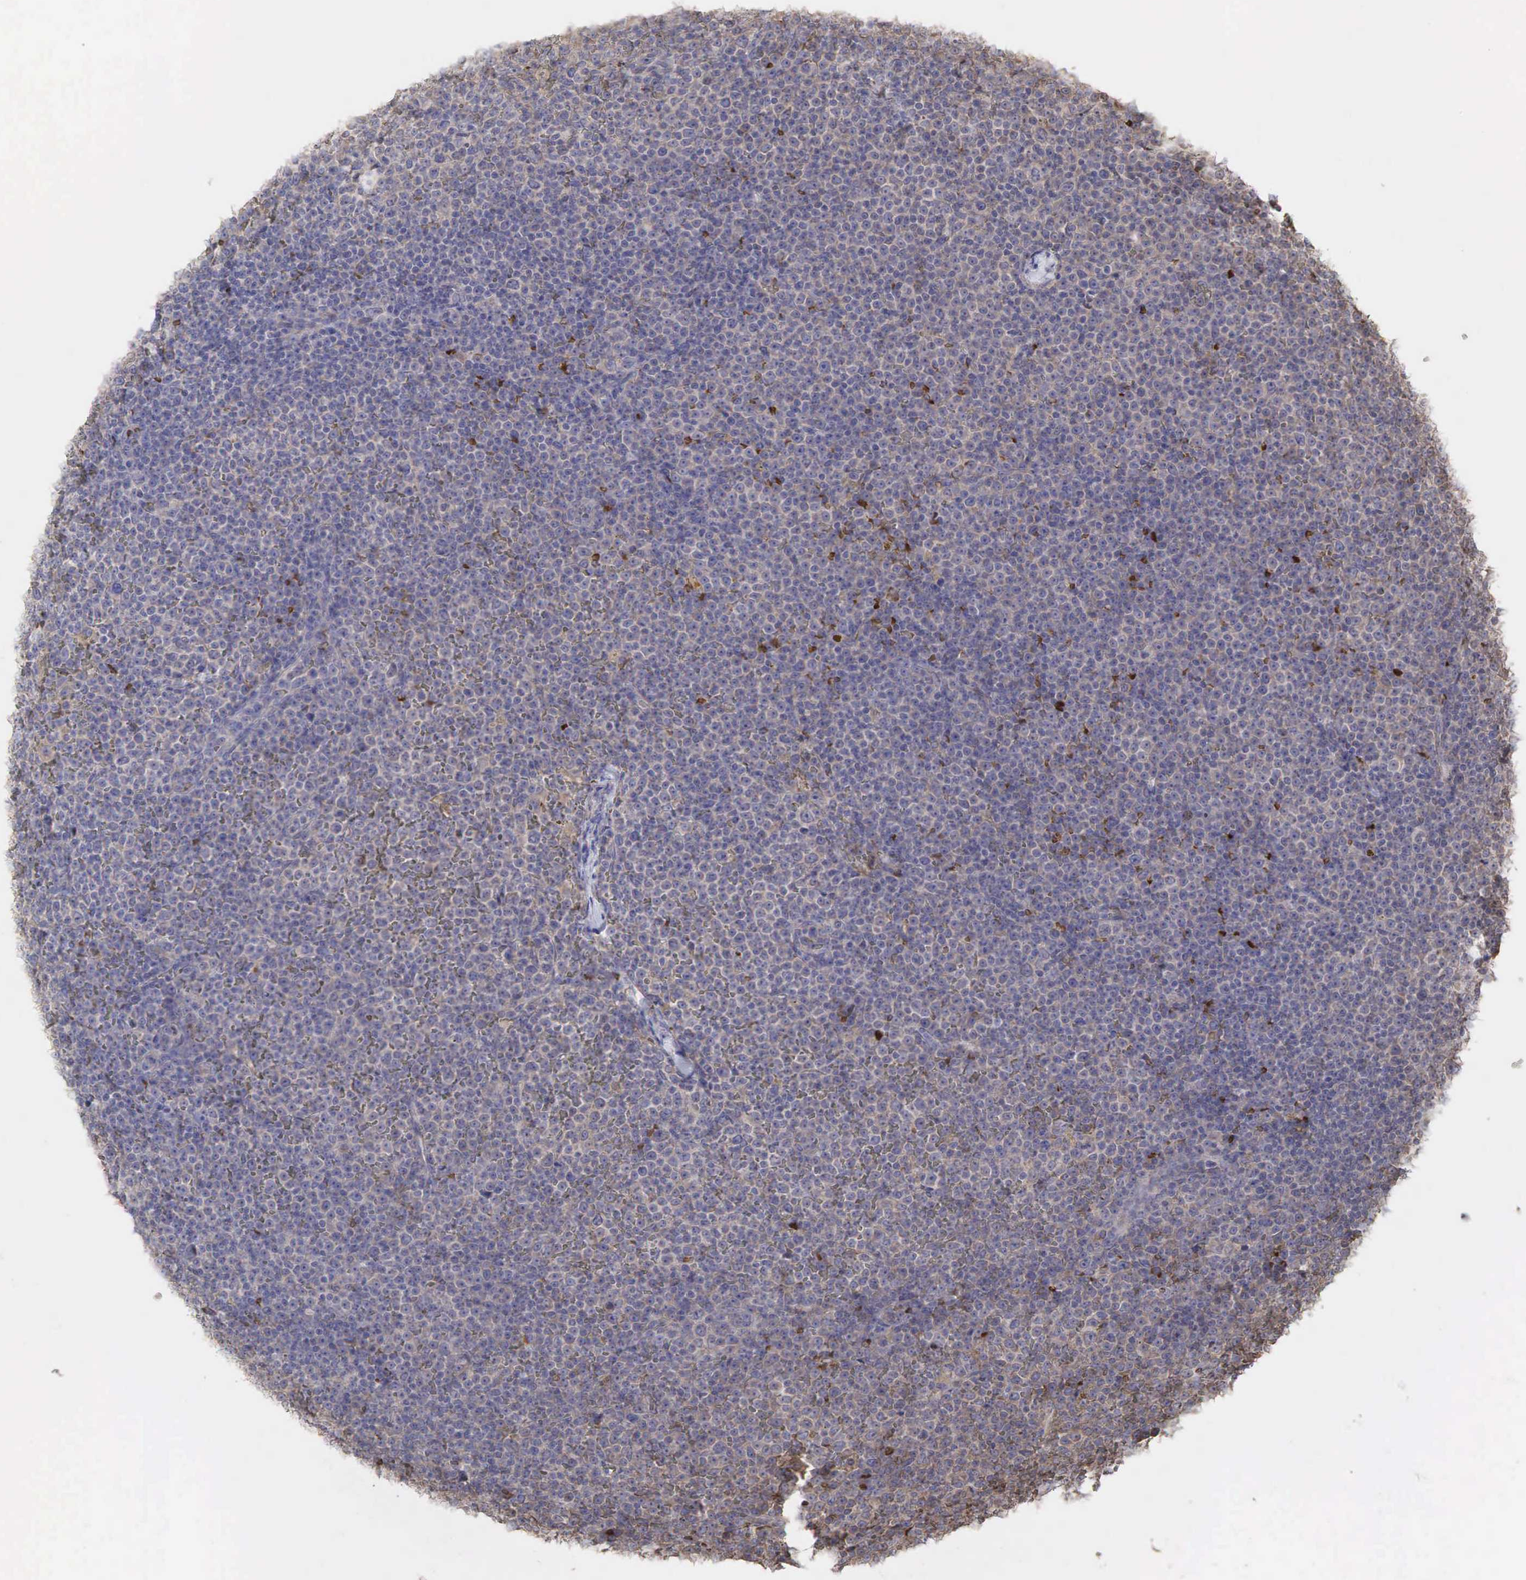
{"staining": {"intensity": "weak", "quantity": ">75%", "location": "cytoplasmic/membranous"}, "tissue": "lymphoma", "cell_type": "Tumor cells", "image_type": "cancer", "snomed": [{"axis": "morphology", "description": "Malignant lymphoma, non-Hodgkin's type, Low grade"}, {"axis": "topography", "description": "Lymph node"}], "caption": "Immunohistochemical staining of human lymphoma displays low levels of weak cytoplasmic/membranous staining in approximately >75% of tumor cells. The staining was performed using DAB to visualize the protein expression in brown, while the nuclei were stained in blue with hematoxylin (Magnification: 20x).", "gene": "PABPC5", "patient": {"sex": "male", "age": 50}}